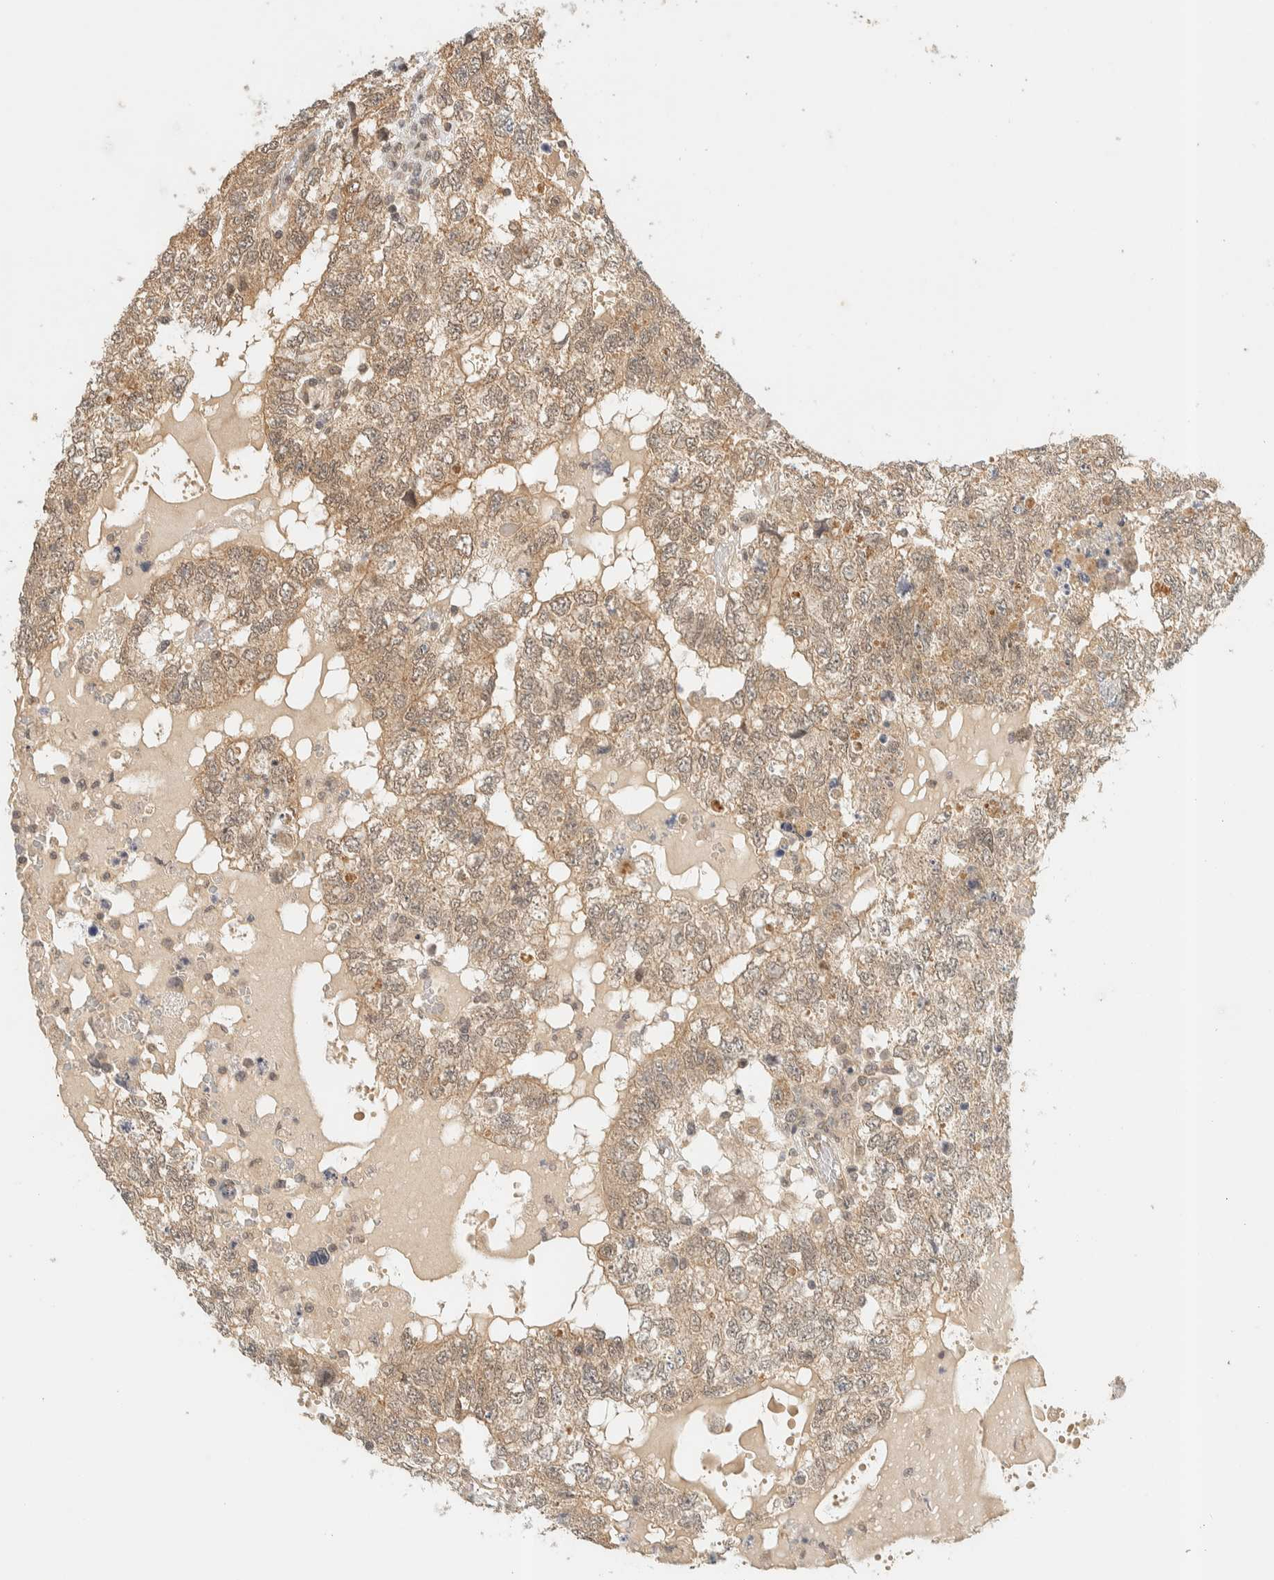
{"staining": {"intensity": "weak", "quantity": ">75%", "location": "cytoplasmic/membranous"}, "tissue": "testis cancer", "cell_type": "Tumor cells", "image_type": "cancer", "snomed": [{"axis": "morphology", "description": "Carcinoma, Embryonal, NOS"}, {"axis": "topography", "description": "Testis"}], "caption": "A brown stain shows weak cytoplasmic/membranous positivity of a protein in testis cancer (embryonal carcinoma) tumor cells.", "gene": "KIFAP3", "patient": {"sex": "male", "age": 36}}